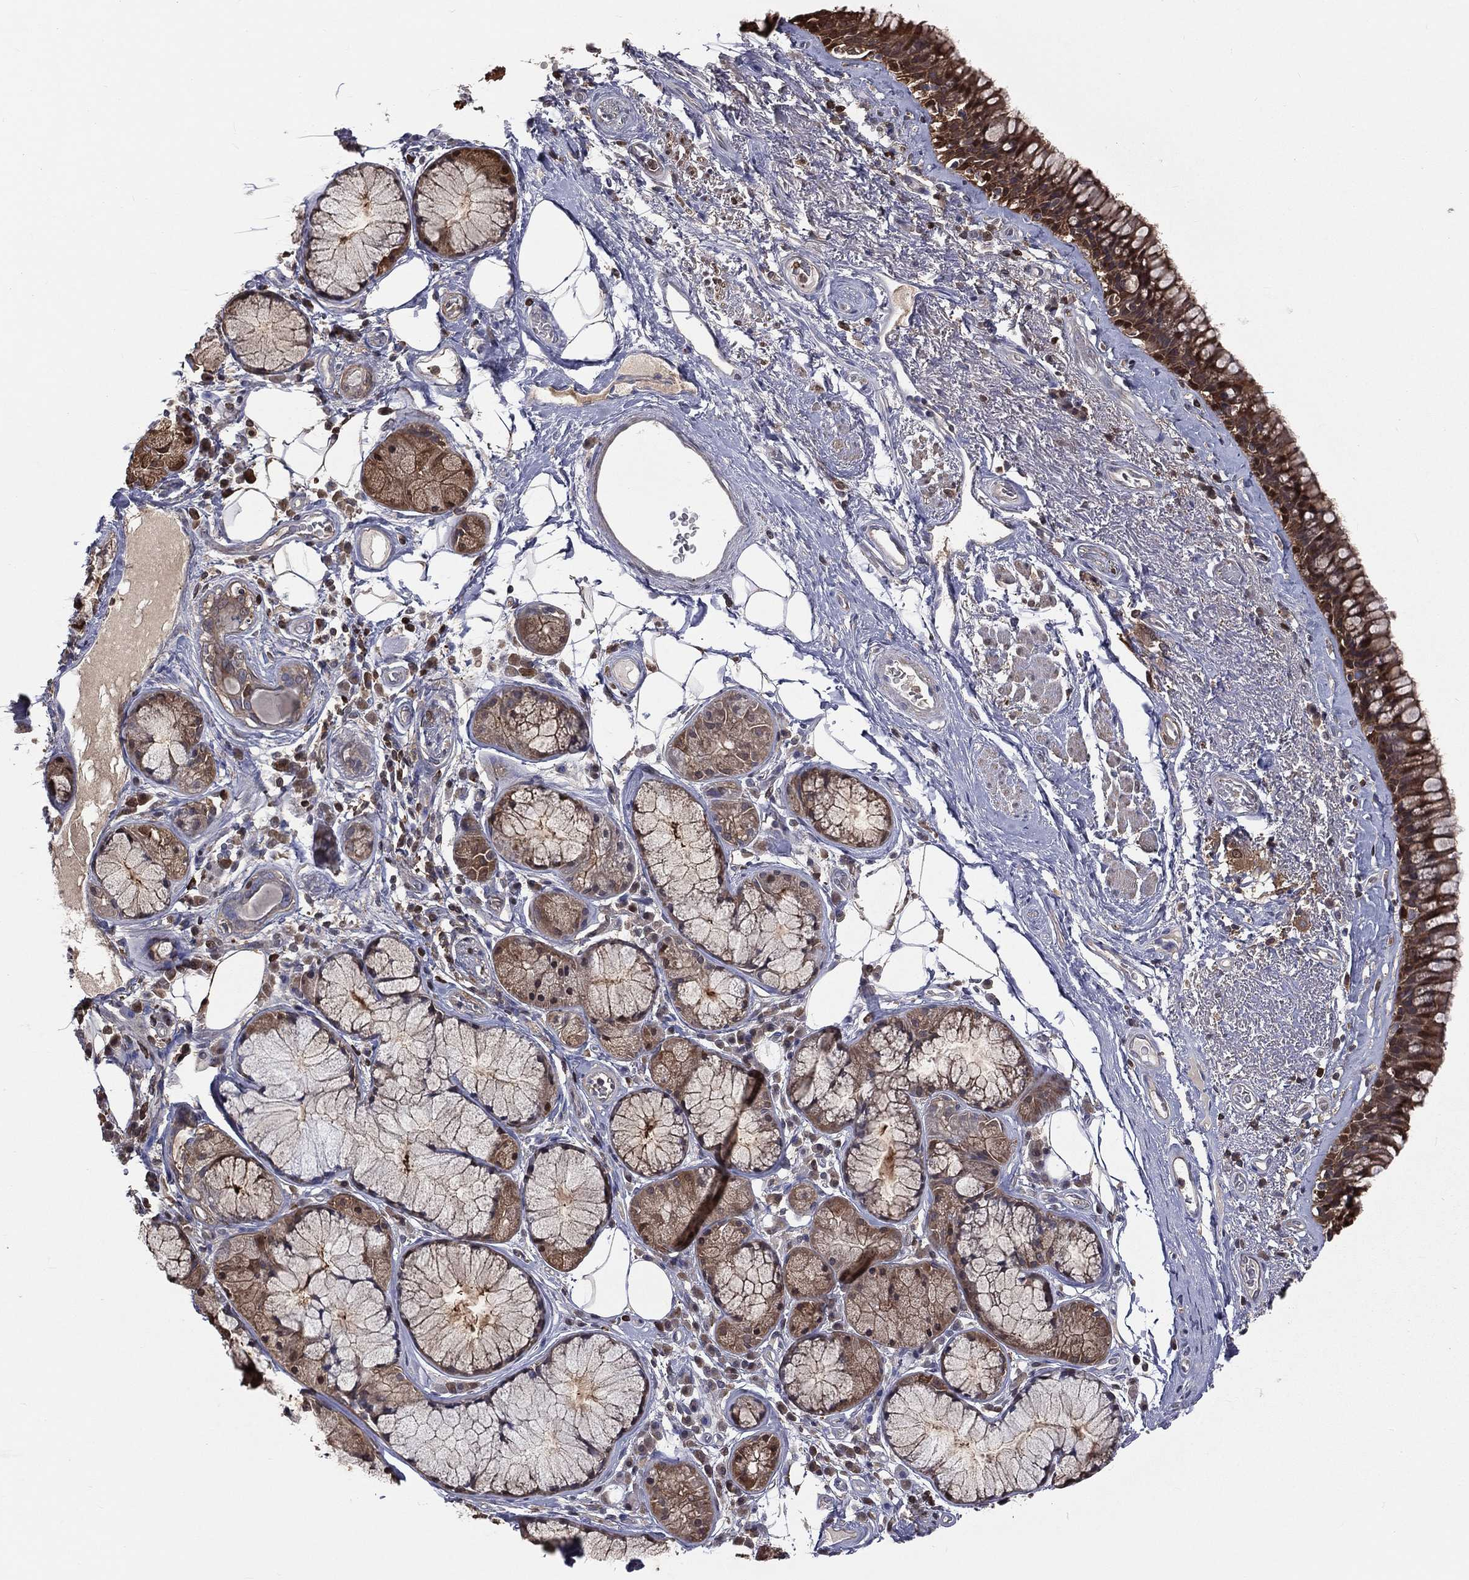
{"staining": {"intensity": "strong", "quantity": ">75%", "location": "cytoplasmic/membranous,nuclear"}, "tissue": "bronchus", "cell_type": "Respiratory epithelial cells", "image_type": "normal", "snomed": [{"axis": "morphology", "description": "Normal tissue, NOS"}, {"axis": "topography", "description": "Bronchus"}], "caption": "Immunohistochemical staining of unremarkable human bronchus demonstrates >75% levels of strong cytoplasmic/membranous,nuclear protein staining in about >75% of respiratory epithelial cells.", "gene": "TBC1D2", "patient": {"sex": "male", "age": 82}}